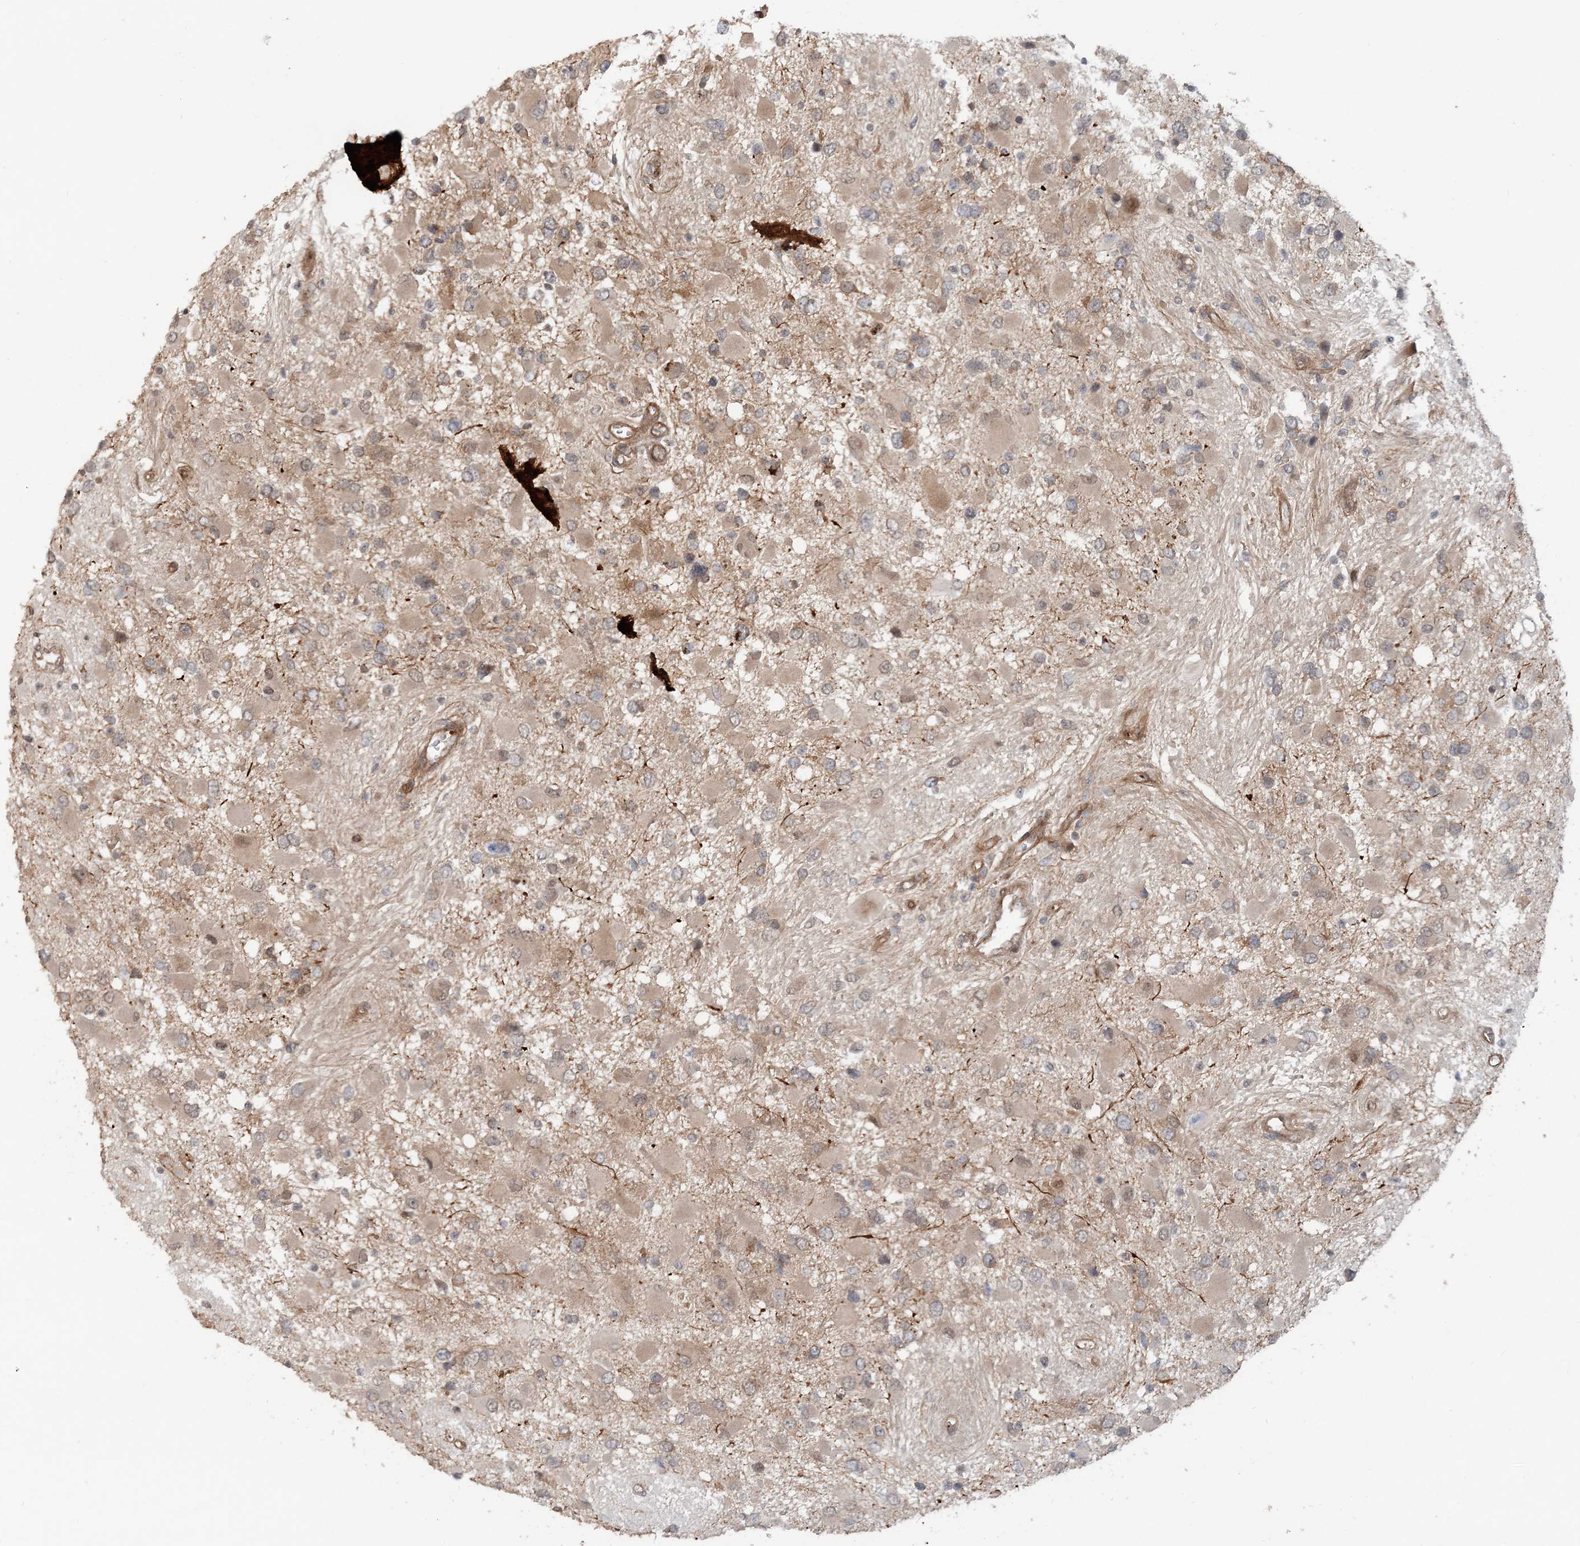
{"staining": {"intensity": "weak", "quantity": ">75%", "location": "cytoplasmic/membranous"}, "tissue": "glioma", "cell_type": "Tumor cells", "image_type": "cancer", "snomed": [{"axis": "morphology", "description": "Glioma, malignant, High grade"}, {"axis": "topography", "description": "Brain"}], "caption": "Malignant high-grade glioma tissue shows weak cytoplasmic/membranous positivity in about >75% of tumor cells (DAB = brown stain, brightfield microscopy at high magnification).", "gene": "GEMIN5", "patient": {"sex": "male", "age": 53}}